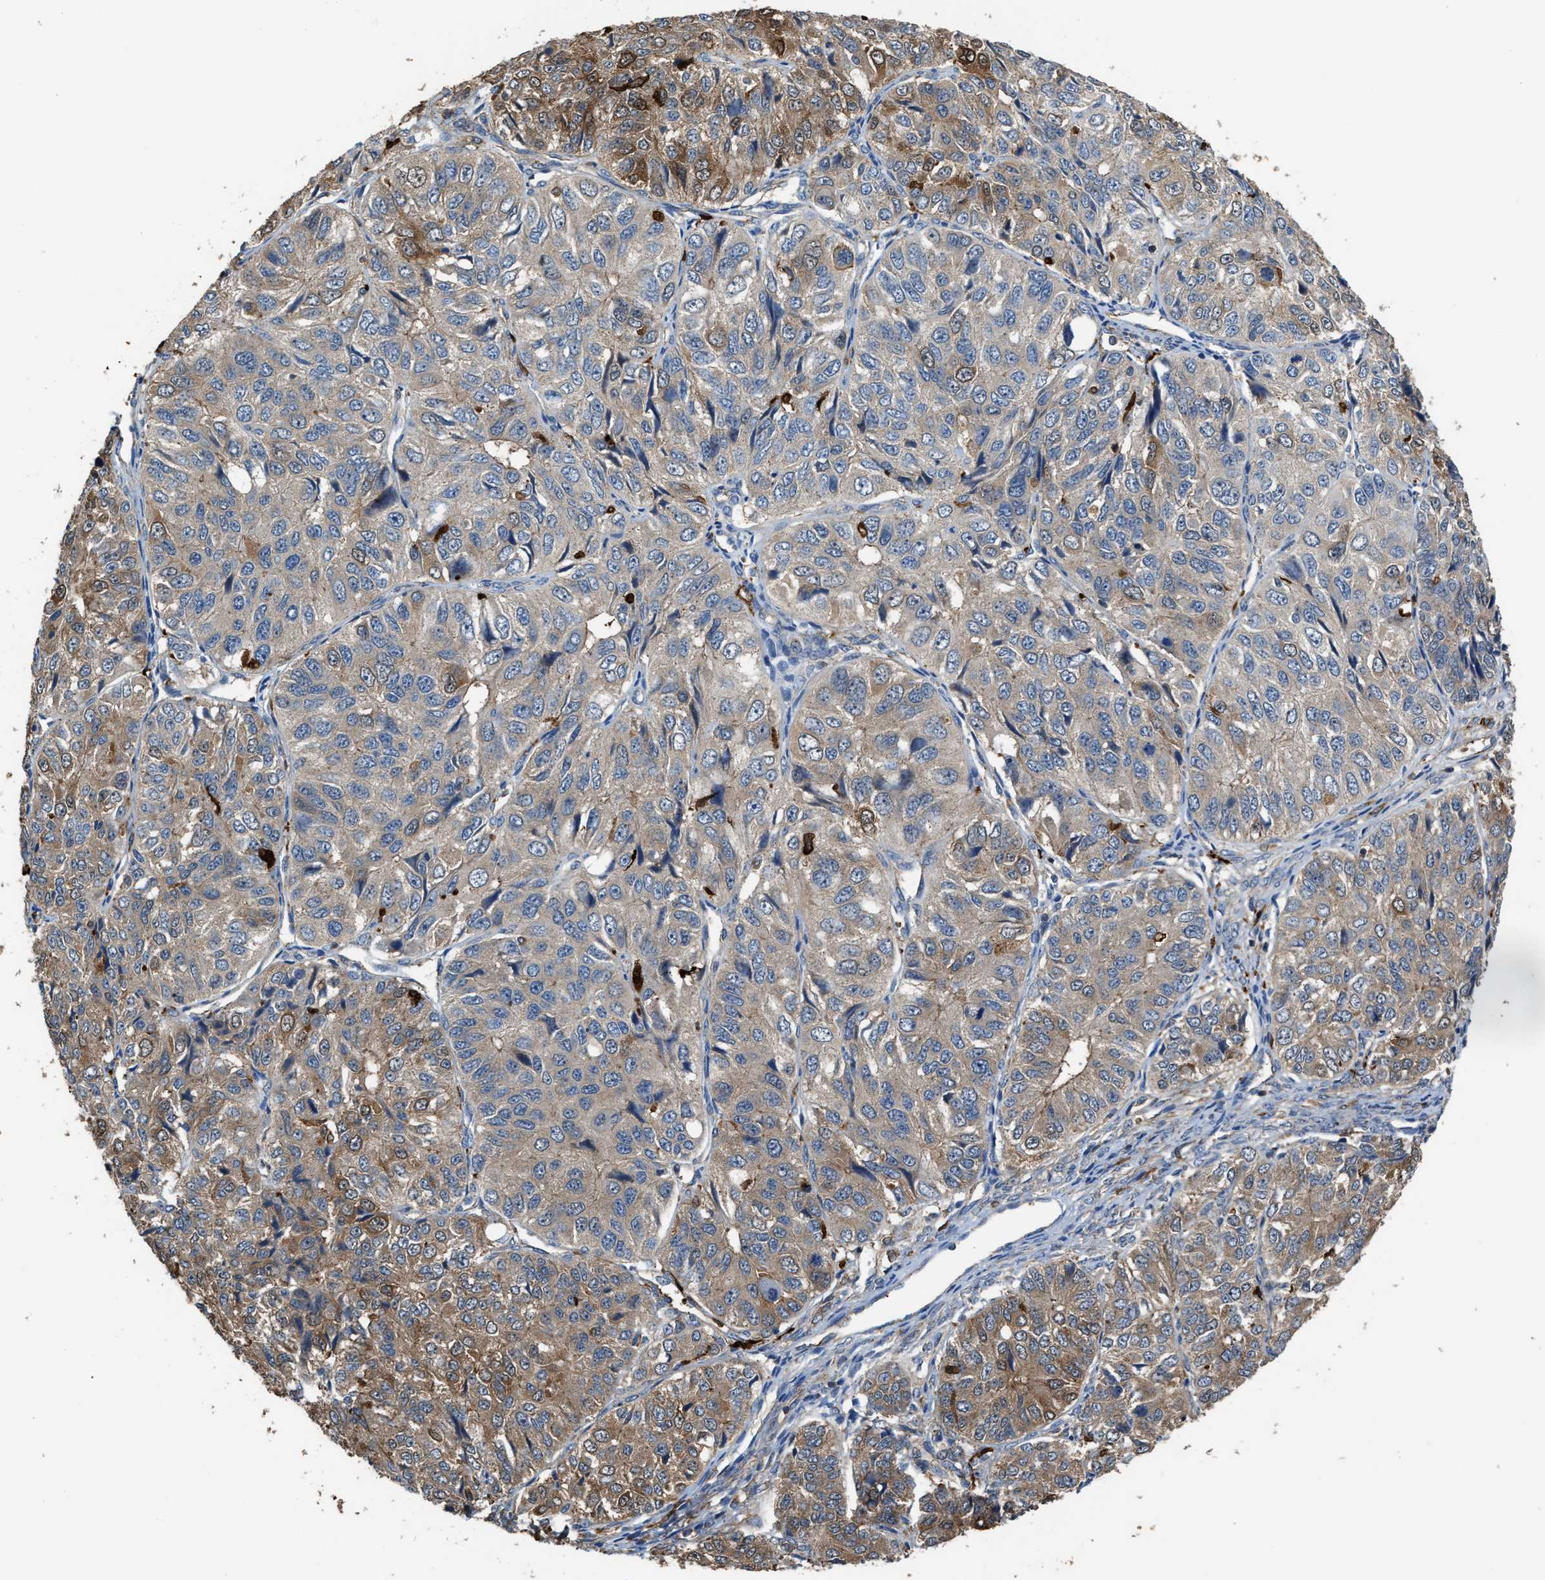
{"staining": {"intensity": "moderate", "quantity": "25%-75%", "location": "cytoplasmic/membranous"}, "tissue": "ovarian cancer", "cell_type": "Tumor cells", "image_type": "cancer", "snomed": [{"axis": "morphology", "description": "Carcinoma, endometroid"}, {"axis": "topography", "description": "Ovary"}], "caption": "IHC staining of endometroid carcinoma (ovarian), which shows medium levels of moderate cytoplasmic/membranous staining in about 25%-75% of tumor cells indicating moderate cytoplasmic/membranous protein positivity. The staining was performed using DAB (3,3'-diaminobenzidine) (brown) for protein detection and nuclei were counterstained in hematoxylin (blue).", "gene": "ATIC", "patient": {"sex": "female", "age": 51}}